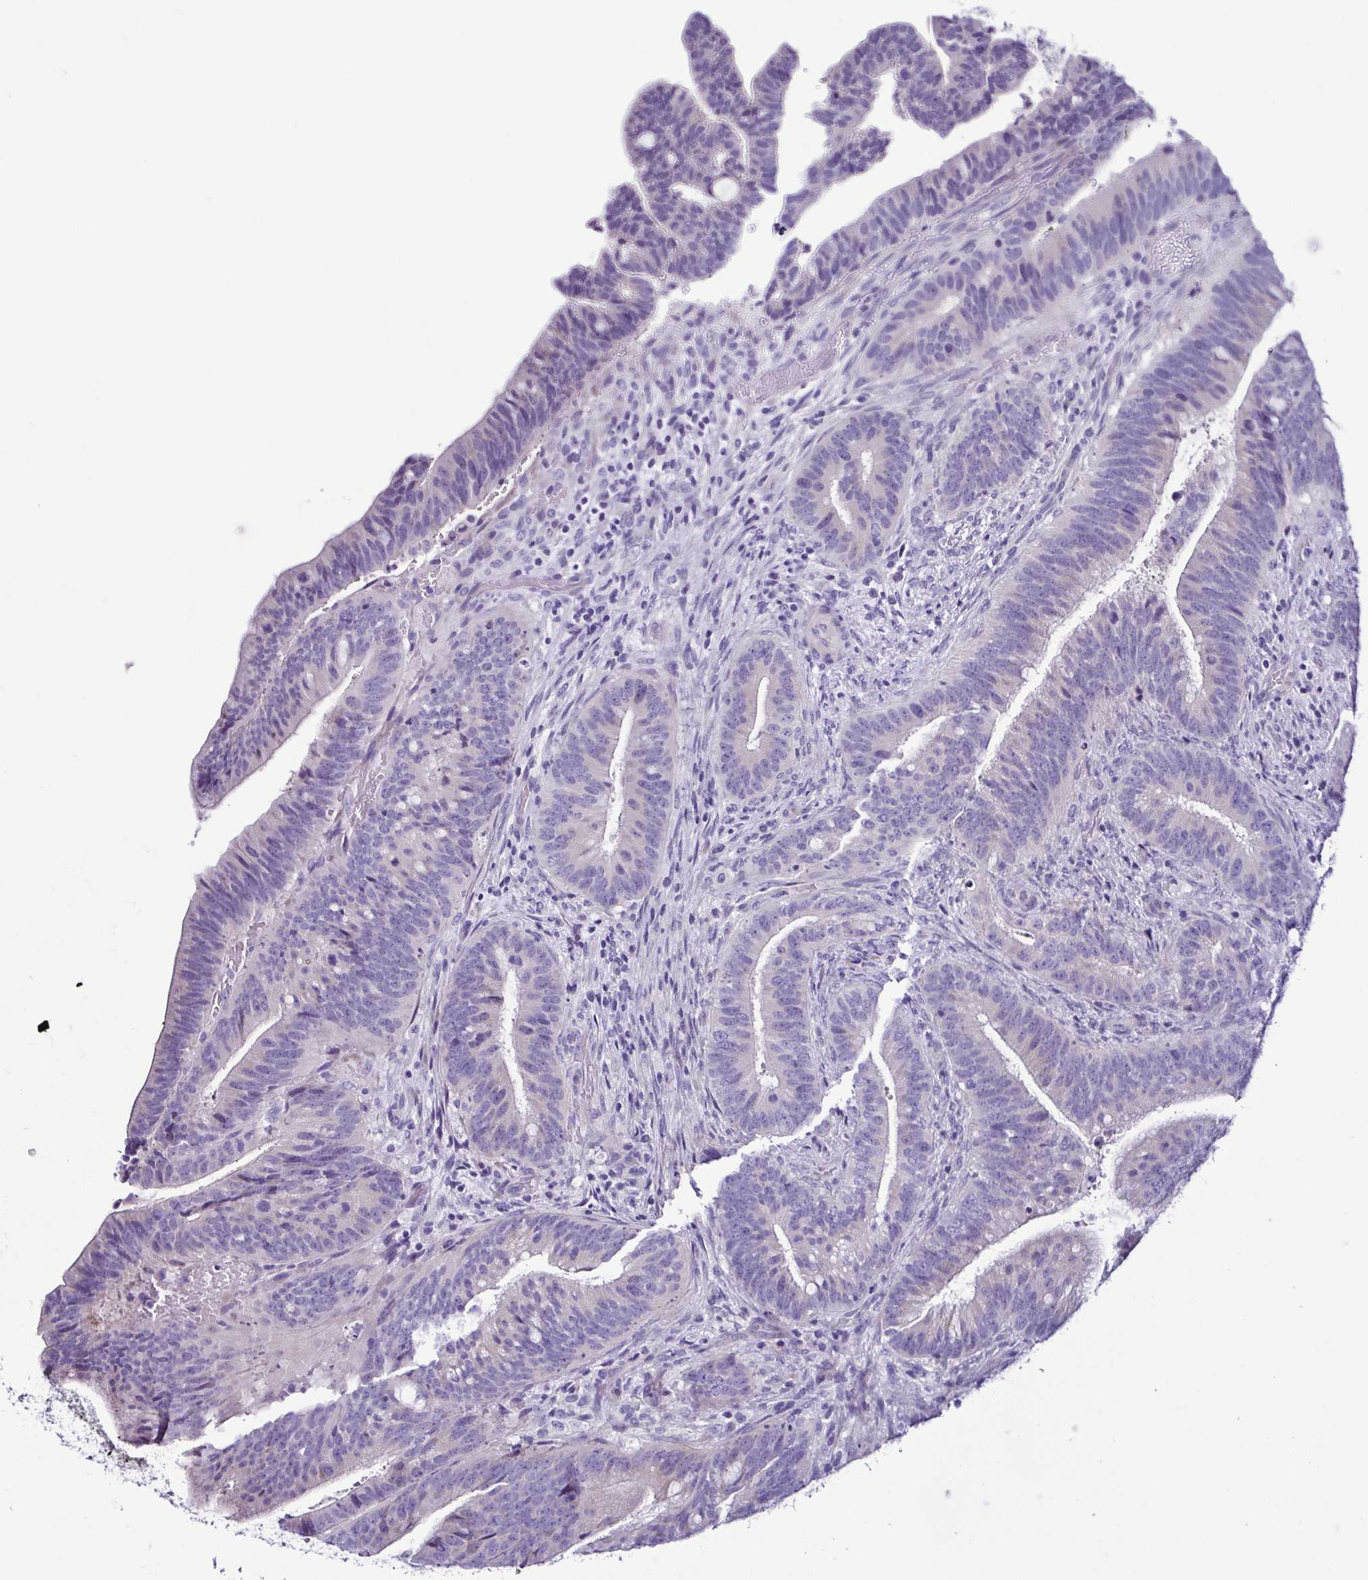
{"staining": {"intensity": "negative", "quantity": "none", "location": "none"}, "tissue": "colorectal cancer", "cell_type": "Tumor cells", "image_type": "cancer", "snomed": [{"axis": "morphology", "description": "Adenocarcinoma, NOS"}, {"axis": "topography", "description": "Colon"}], "caption": "DAB immunohistochemical staining of human colorectal adenocarcinoma displays no significant positivity in tumor cells.", "gene": "SRL", "patient": {"sex": "female", "age": 43}}